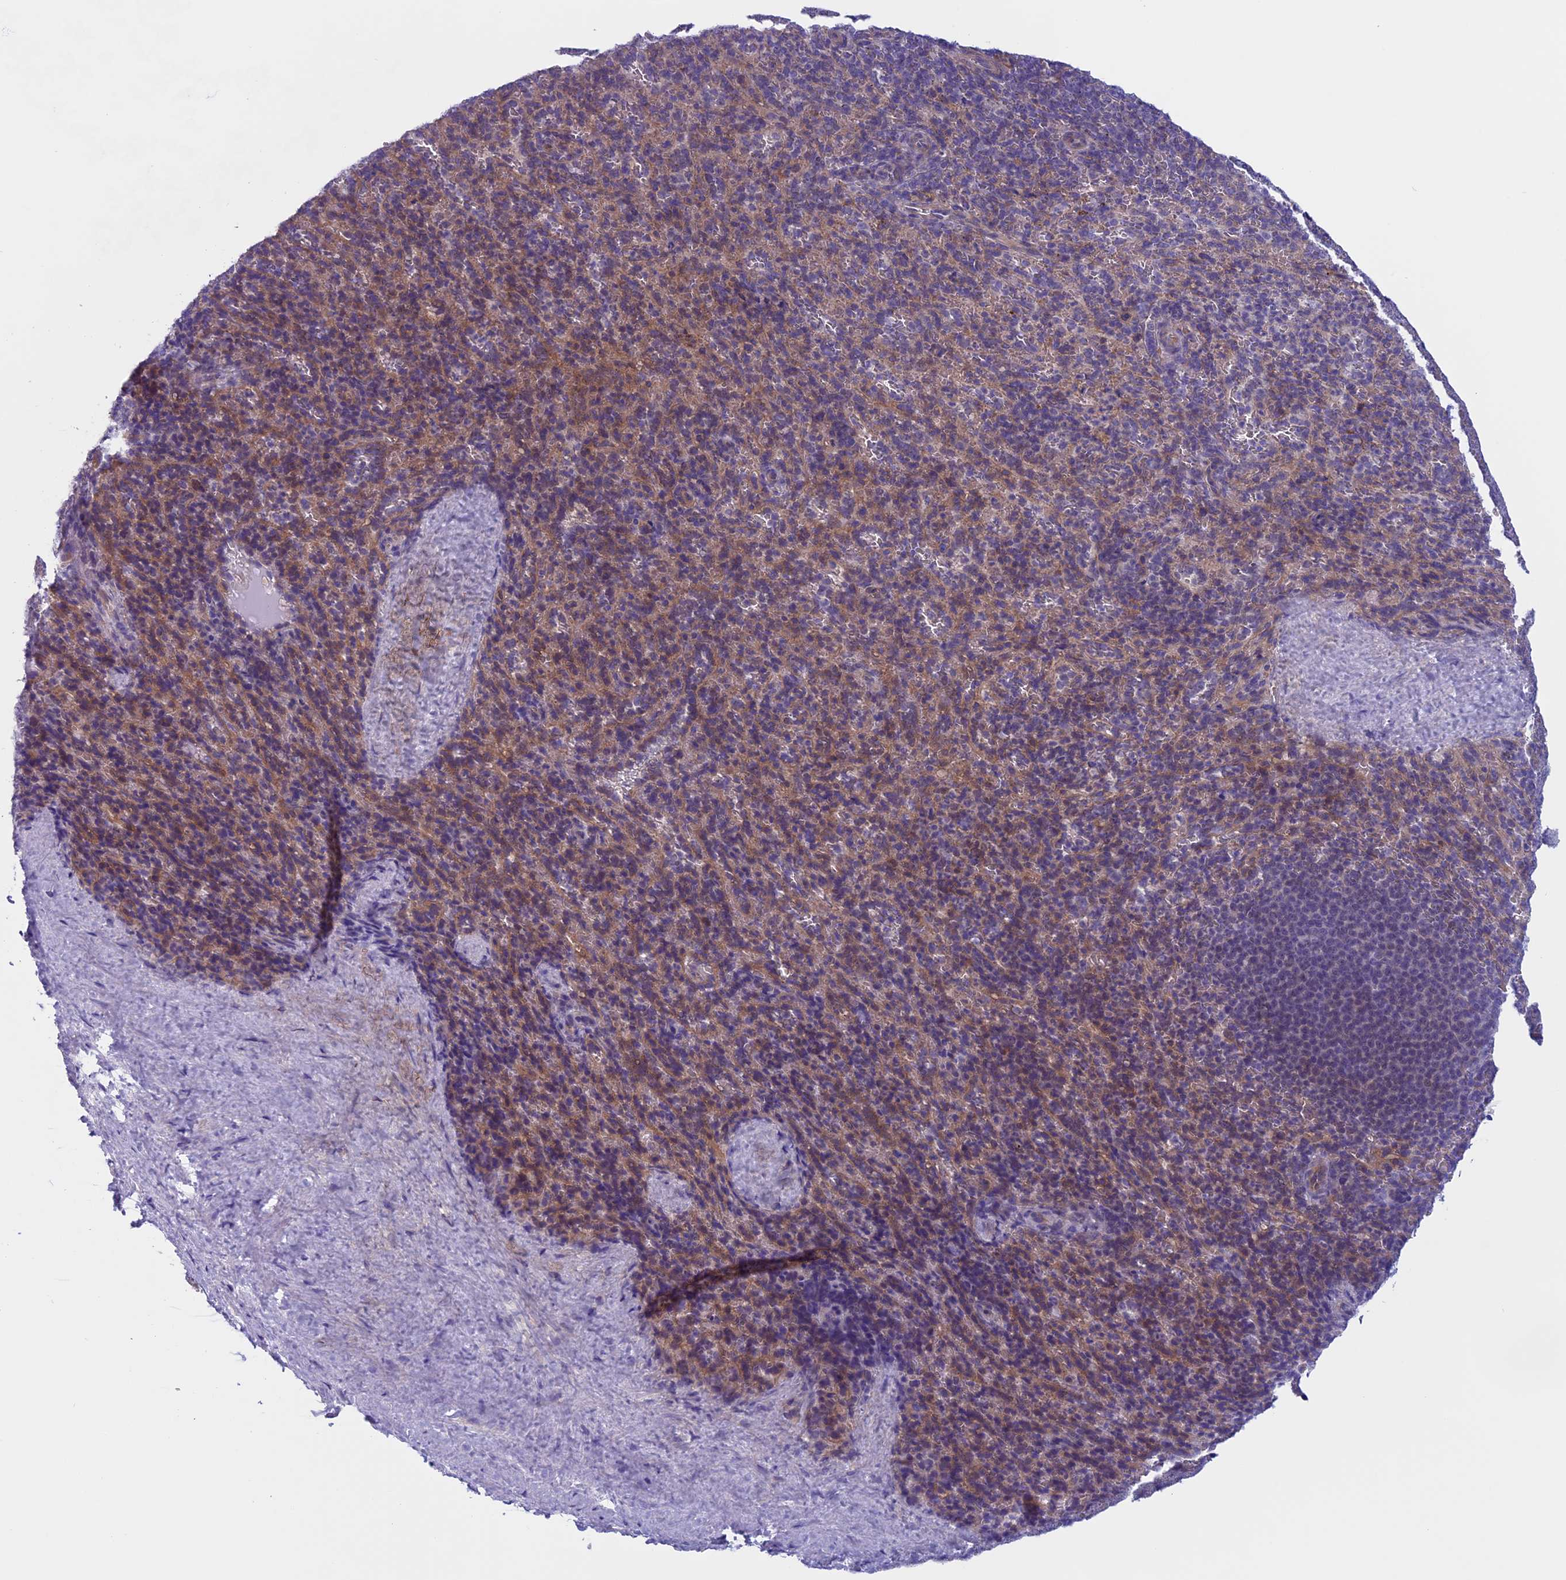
{"staining": {"intensity": "weak", "quantity": "25%-75%", "location": "cytoplasmic/membranous"}, "tissue": "spleen", "cell_type": "Cells in red pulp", "image_type": "normal", "snomed": [{"axis": "morphology", "description": "Normal tissue, NOS"}, {"axis": "topography", "description": "Spleen"}], "caption": "A high-resolution image shows immunohistochemistry staining of benign spleen, which reveals weak cytoplasmic/membranous expression in approximately 25%-75% of cells in red pulp. (DAB (3,3'-diaminobenzidine) IHC with brightfield microscopy, high magnification).", "gene": "CNOT6L", "patient": {"sex": "female", "age": 21}}